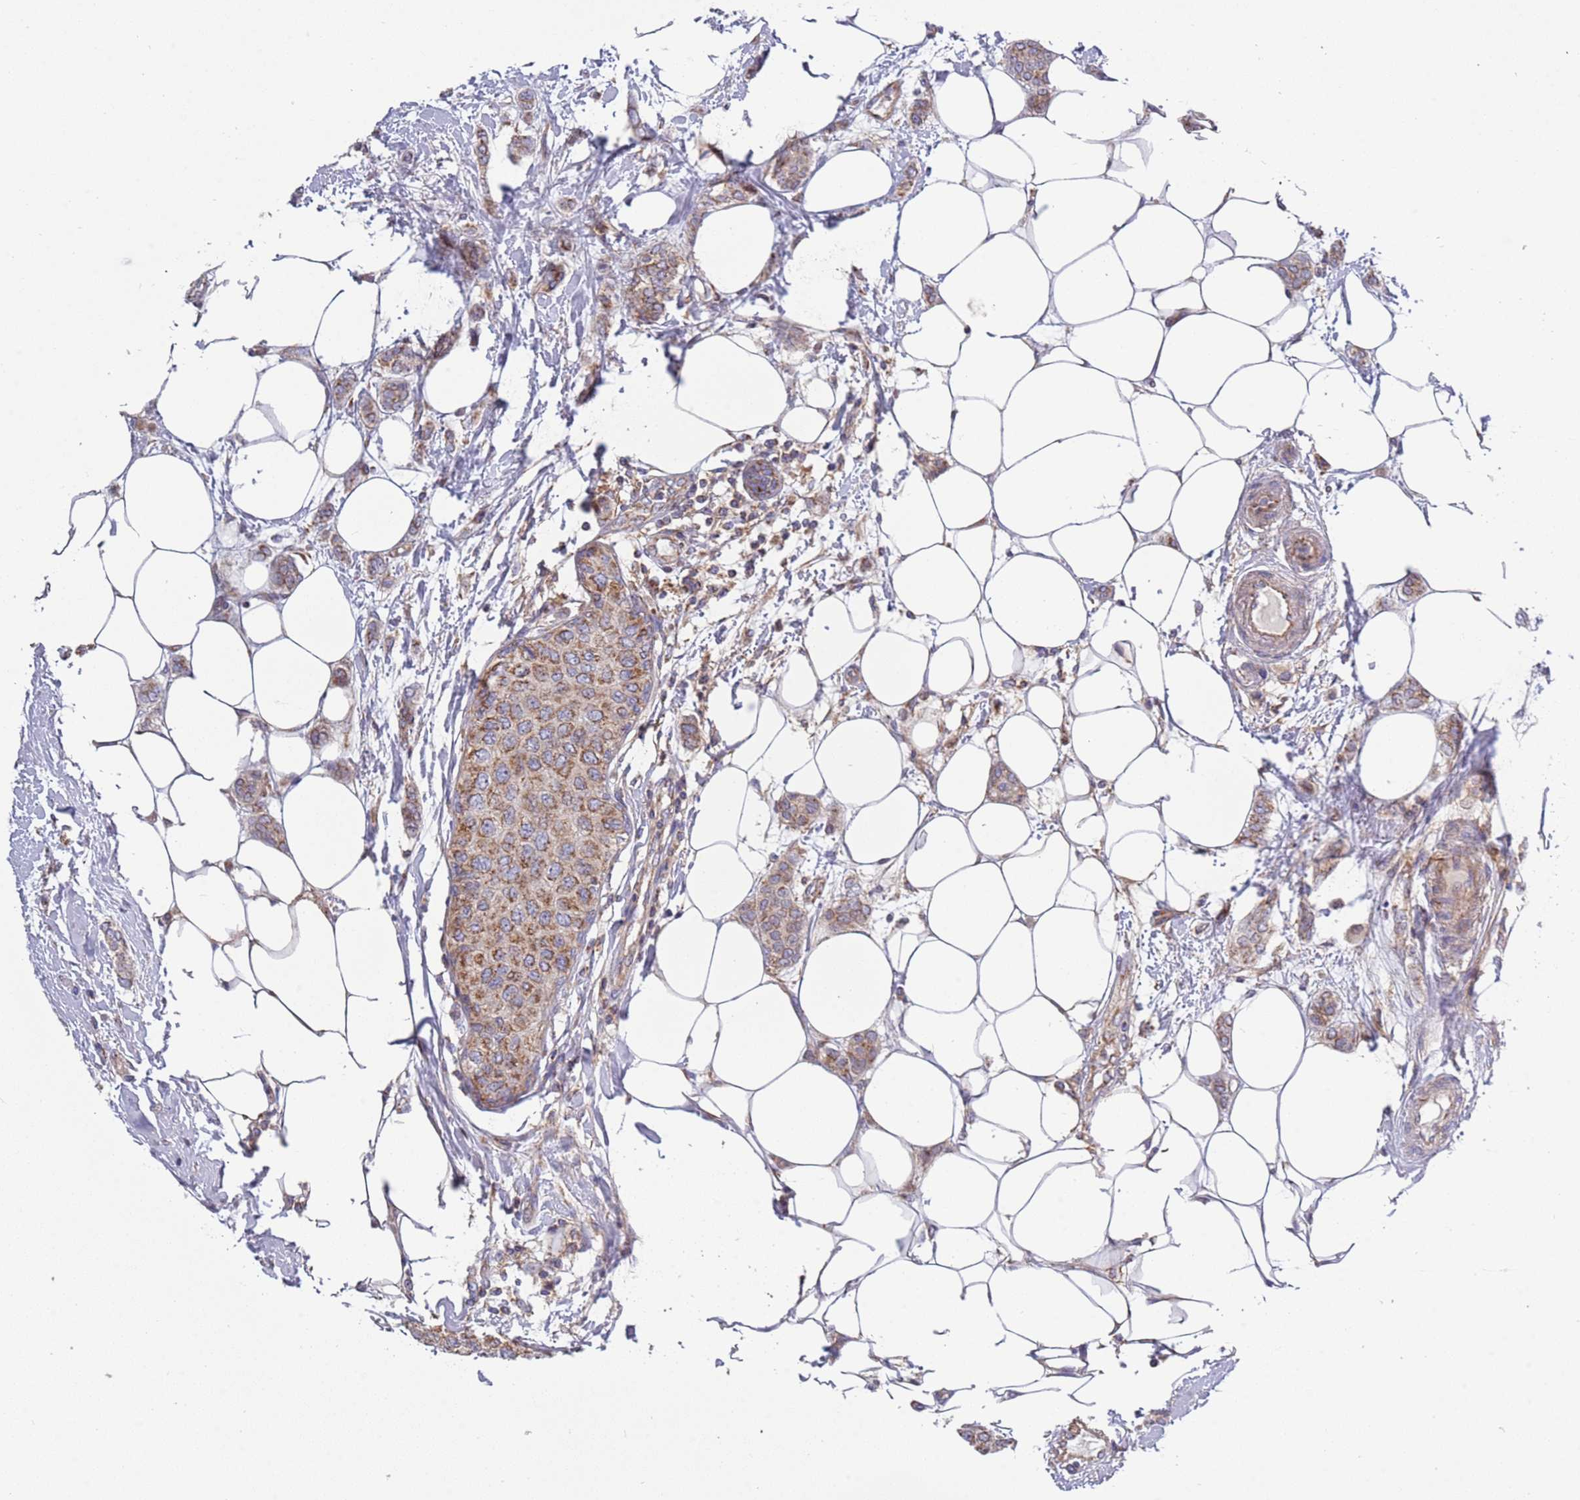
{"staining": {"intensity": "moderate", "quantity": ">75%", "location": "cytoplasmic/membranous"}, "tissue": "breast cancer", "cell_type": "Tumor cells", "image_type": "cancer", "snomed": [{"axis": "morphology", "description": "Duct carcinoma"}, {"axis": "topography", "description": "Breast"}], "caption": "IHC of human breast cancer reveals medium levels of moderate cytoplasmic/membranous positivity in about >75% of tumor cells. The staining was performed using DAB (3,3'-diaminobenzidine), with brown indicating positive protein expression. Nuclei are stained blue with hematoxylin.", "gene": "IRS4", "patient": {"sex": "female", "age": 72}}